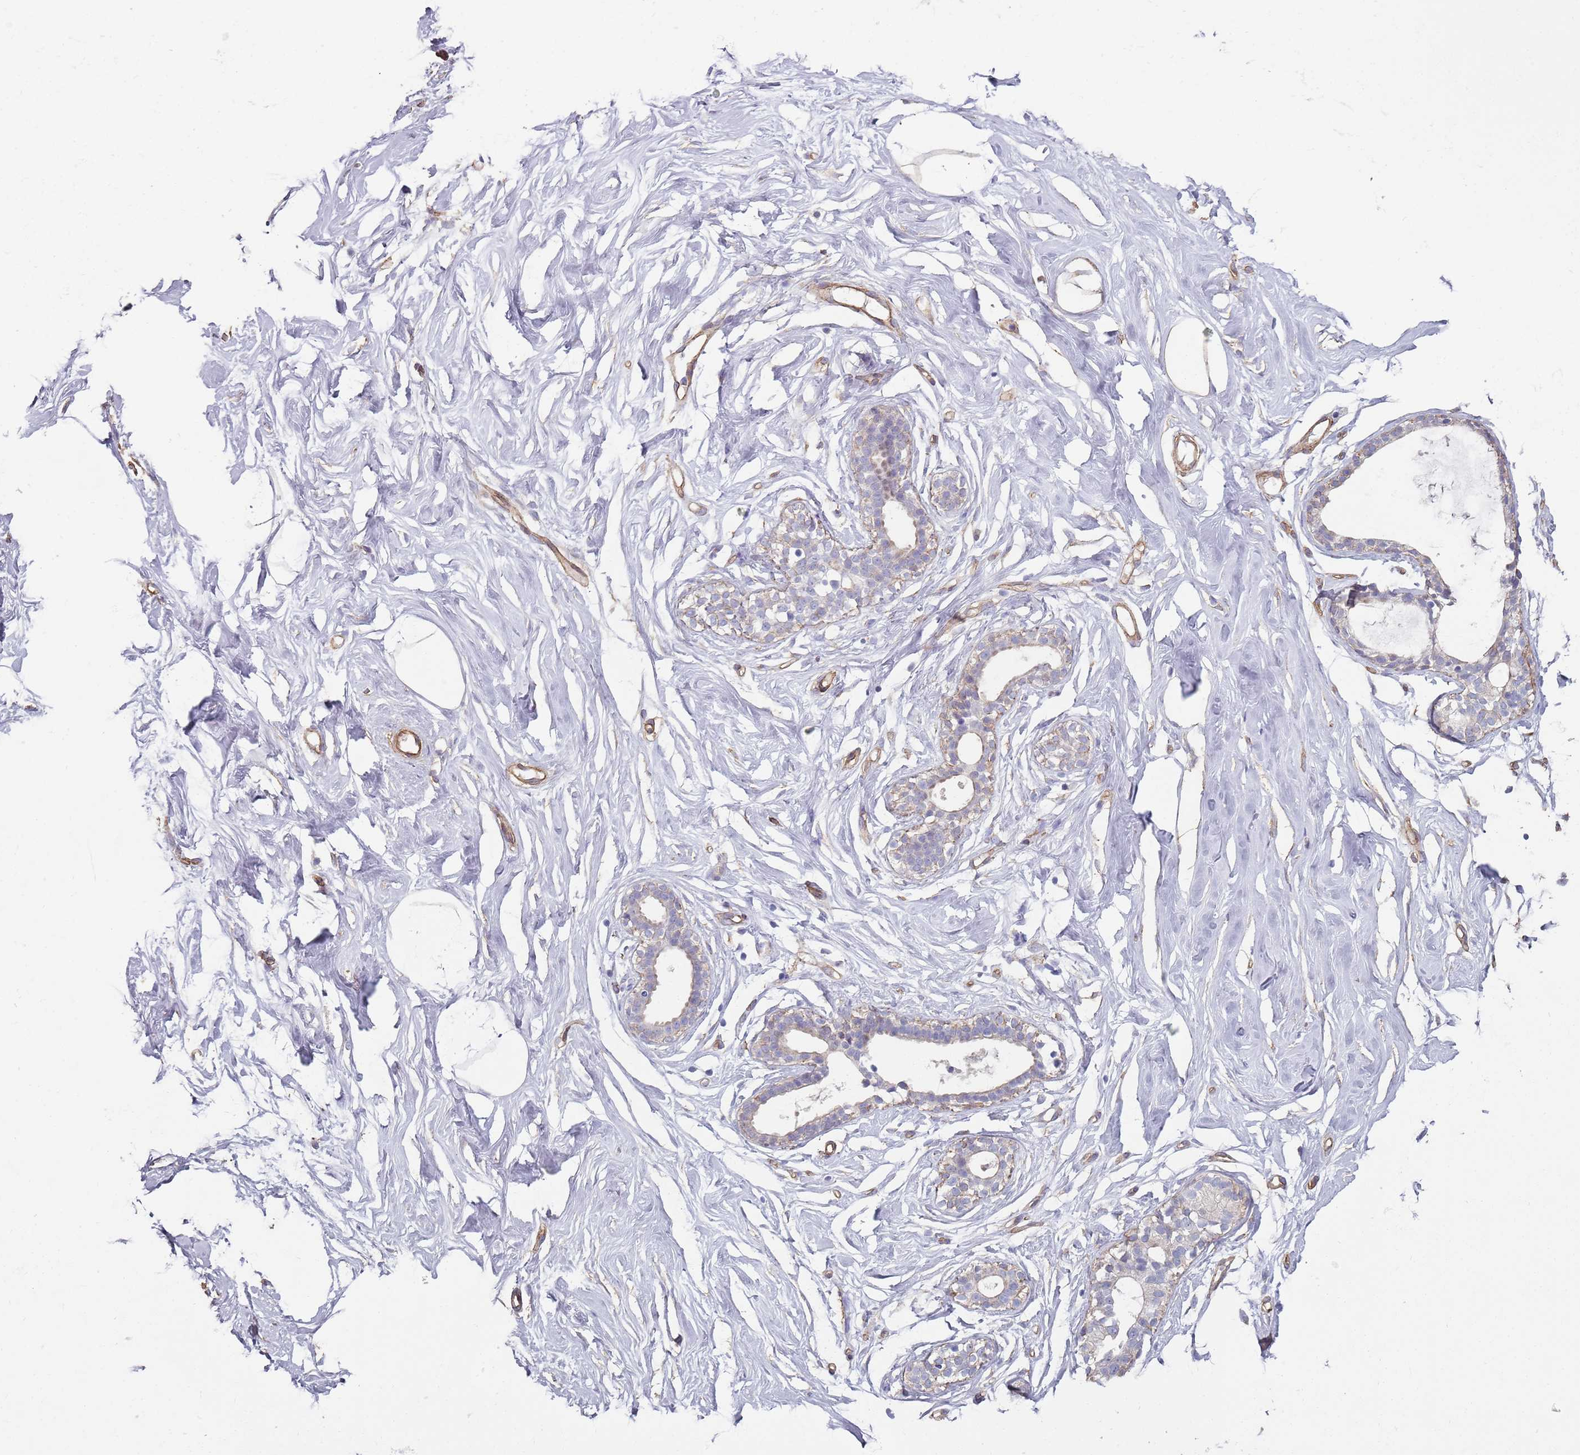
{"staining": {"intensity": "negative", "quantity": "none", "location": "none"}, "tissue": "breast", "cell_type": "Adipocytes", "image_type": "normal", "snomed": [{"axis": "morphology", "description": "Normal tissue, NOS"}, {"axis": "morphology", "description": "Adenoma, NOS"}, {"axis": "topography", "description": "Breast"}], "caption": "IHC of unremarkable human breast displays no positivity in adipocytes.", "gene": "PHLPP2", "patient": {"sex": "female", "age": 23}}